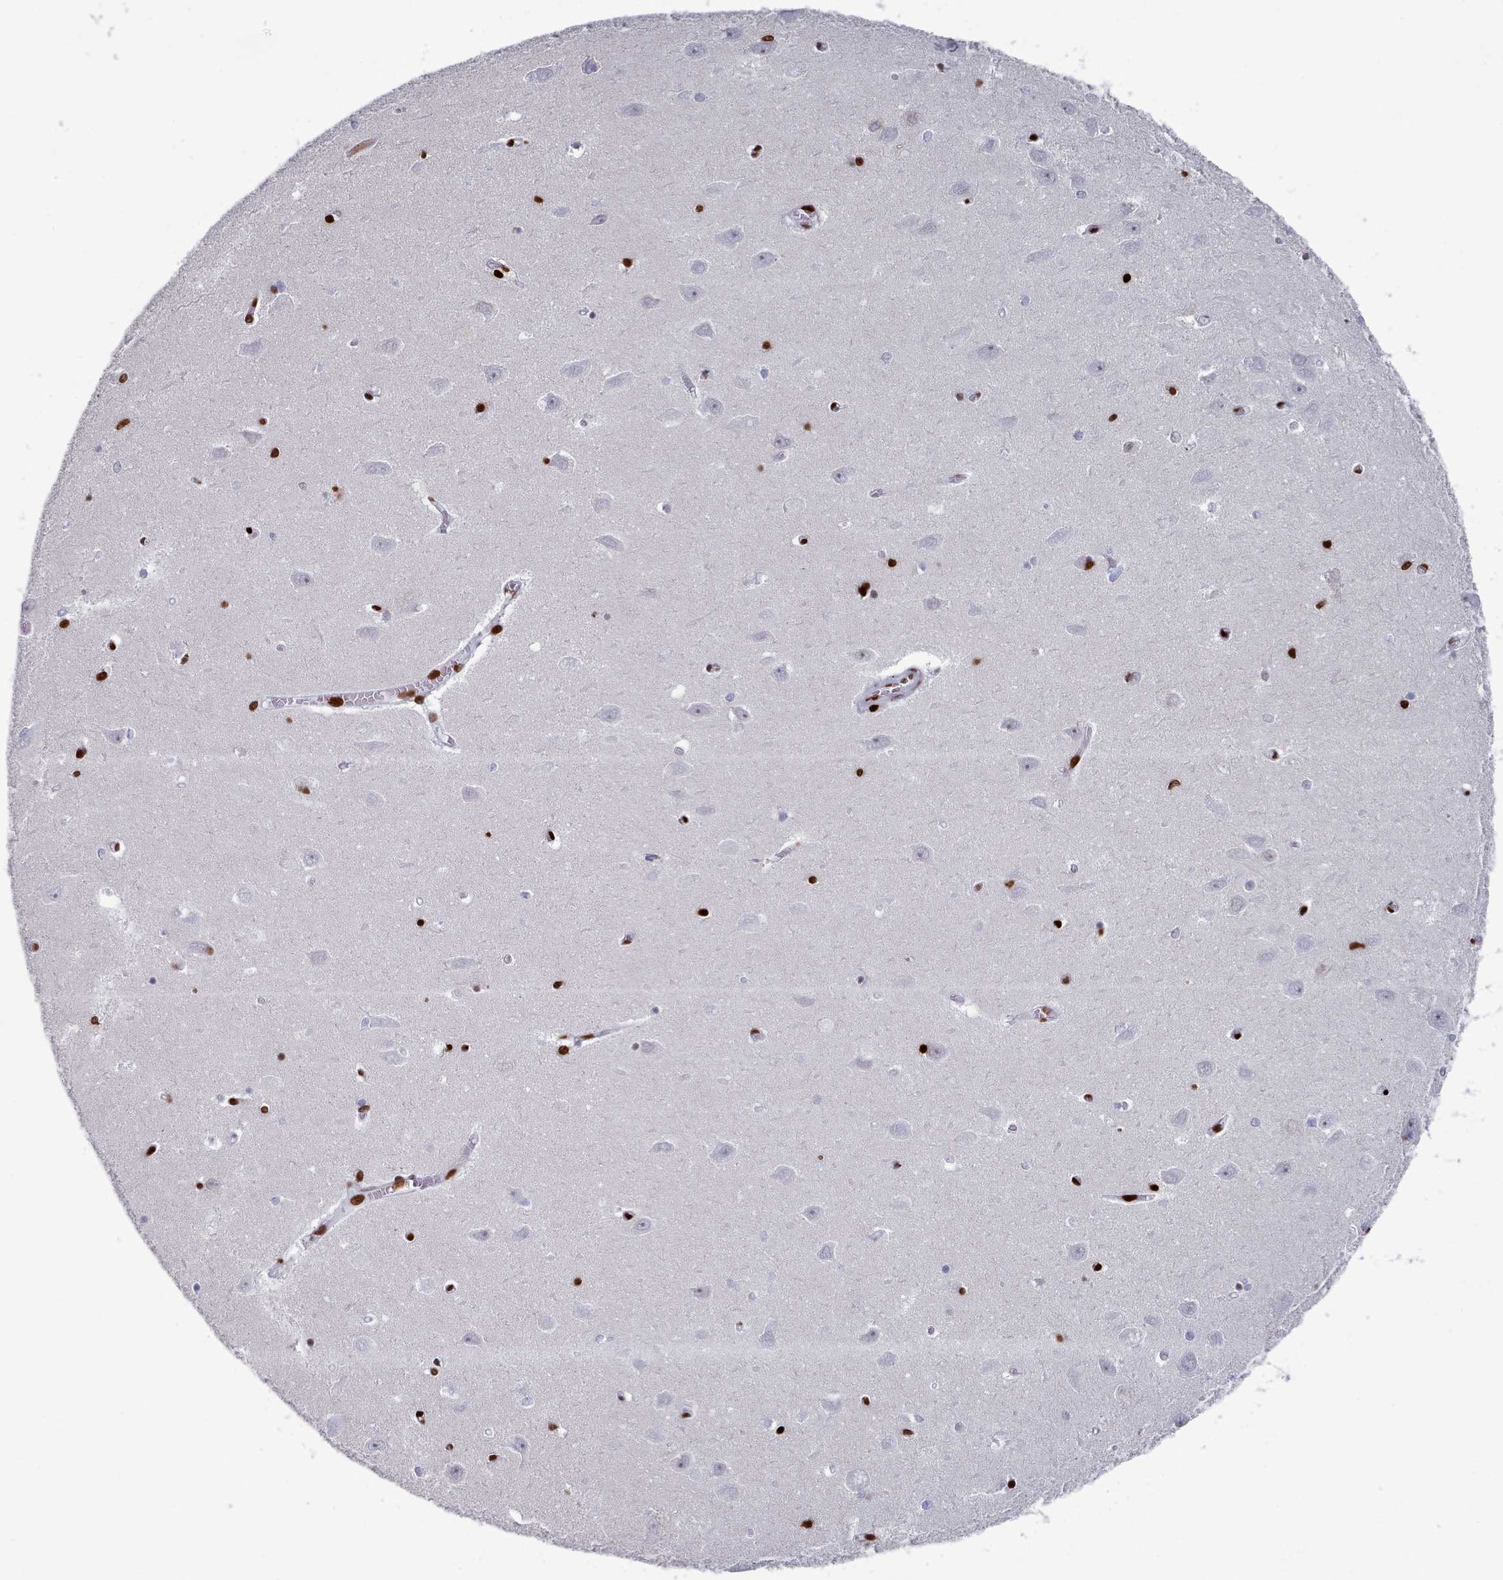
{"staining": {"intensity": "strong", "quantity": "<25%", "location": "nuclear"}, "tissue": "hippocampus", "cell_type": "Glial cells", "image_type": "normal", "snomed": [{"axis": "morphology", "description": "Normal tissue, NOS"}, {"axis": "topography", "description": "Hippocampus"}], "caption": "Immunohistochemistry of unremarkable hippocampus shows medium levels of strong nuclear staining in about <25% of glial cells.", "gene": "PCDHB11", "patient": {"sex": "female", "age": 64}}